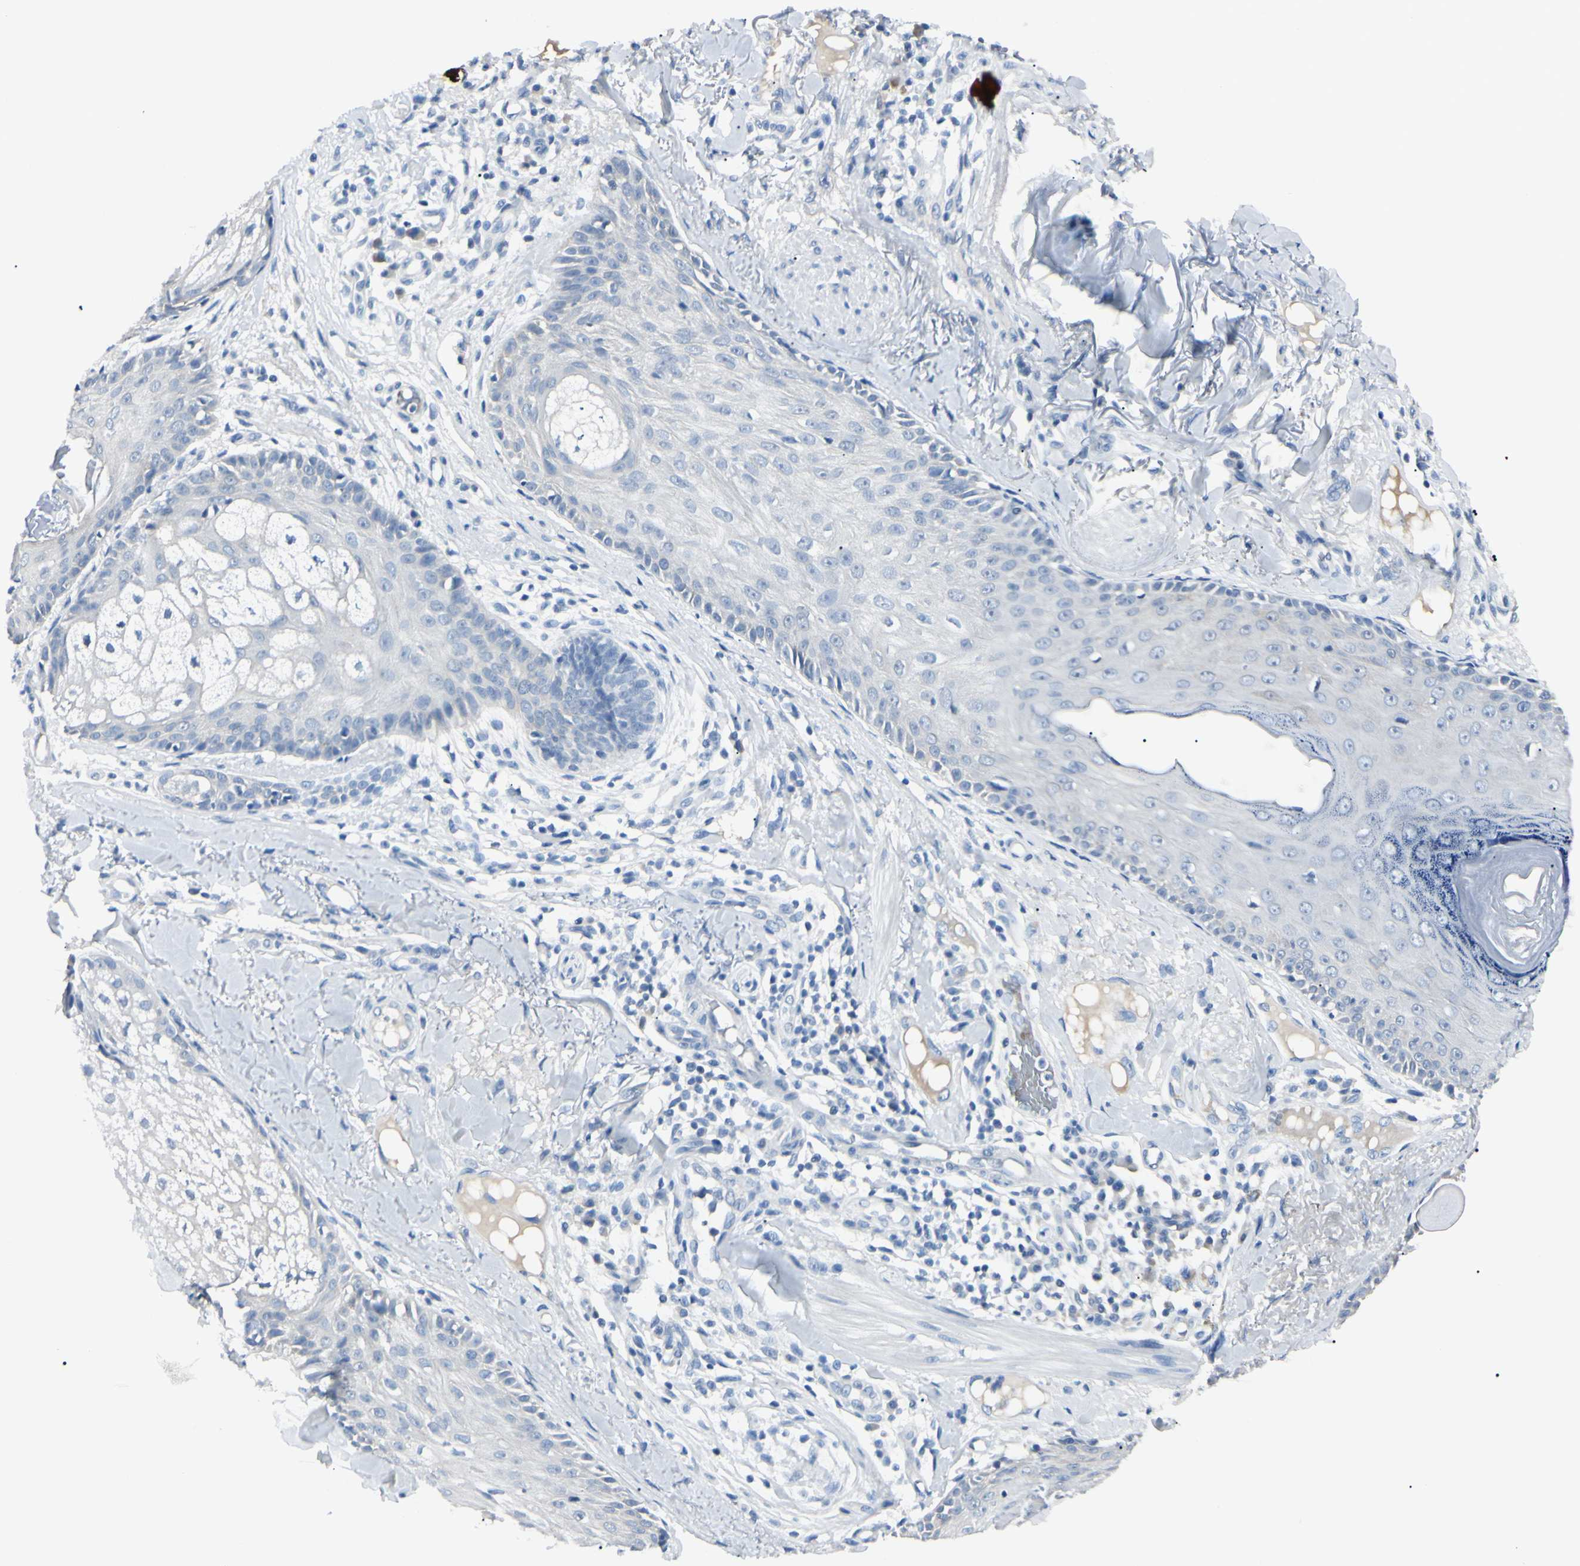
{"staining": {"intensity": "negative", "quantity": "none", "location": "none"}, "tissue": "skin cancer", "cell_type": "Tumor cells", "image_type": "cancer", "snomed": [{"axis": "morphology", "description": "Normal tissue, NOS"}, {"axis": "morphology", "description": "Basal cell carcinoma"}, {"axis": "topography", "description": "Skin"}], "caption": "The immunohistochemistry photomicrograph has no significant expression in tumor cells of skin cancer tissue. The staining is performed using DAB brown chromogen with nuclei counter-stained in using hematoxylin.", "gene": "CA2", "patient": {"sex": "male", "age": 52}}